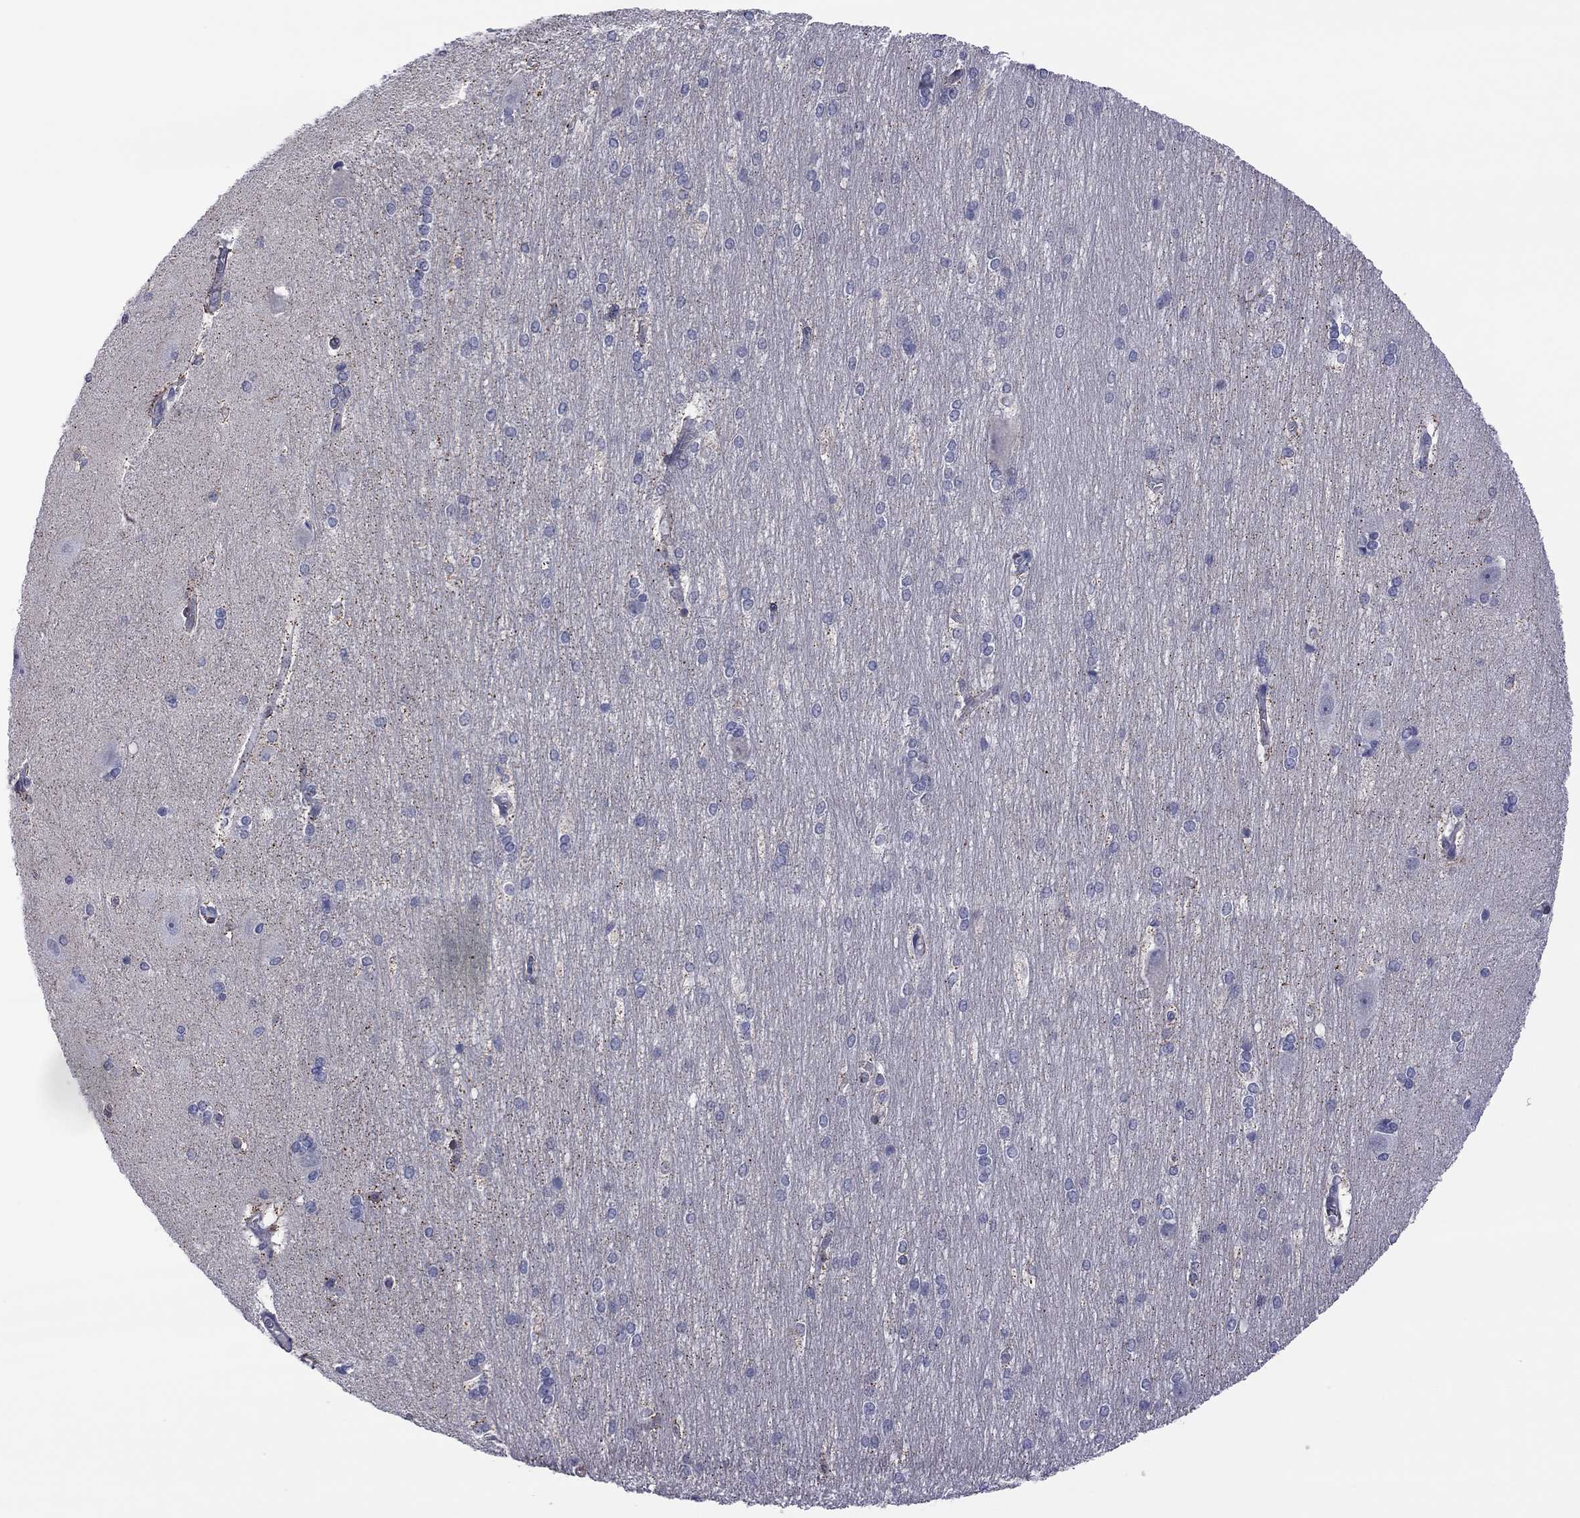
{"staining": {"intensity": "negative", "quantity": "none", "location": "none"}, "tissue": "hippocampus", "cell_type": "Glial cells", "image_type": "normal", "snomed": [{"axis": "morphology", "description": "Normal tissue, NOS"}, {"axis": "topography", "description": "Cerebral cortex"}, {"axis": "topography", "description": "Hippocampus"}], "caption": "Immunohistochemistry image of benign hippocampus: hippocampus stained with DAB (3,3'-diaminobenzidine) reveals no significant protein expression in glial cells. (Stains: DAB immunohistochemistry with hematoxylin counter stain, Microscopy: brightfield microscopy at high magnification).", "gene": "POU5F2", "patient": {"sex": "female", "age": 19}}